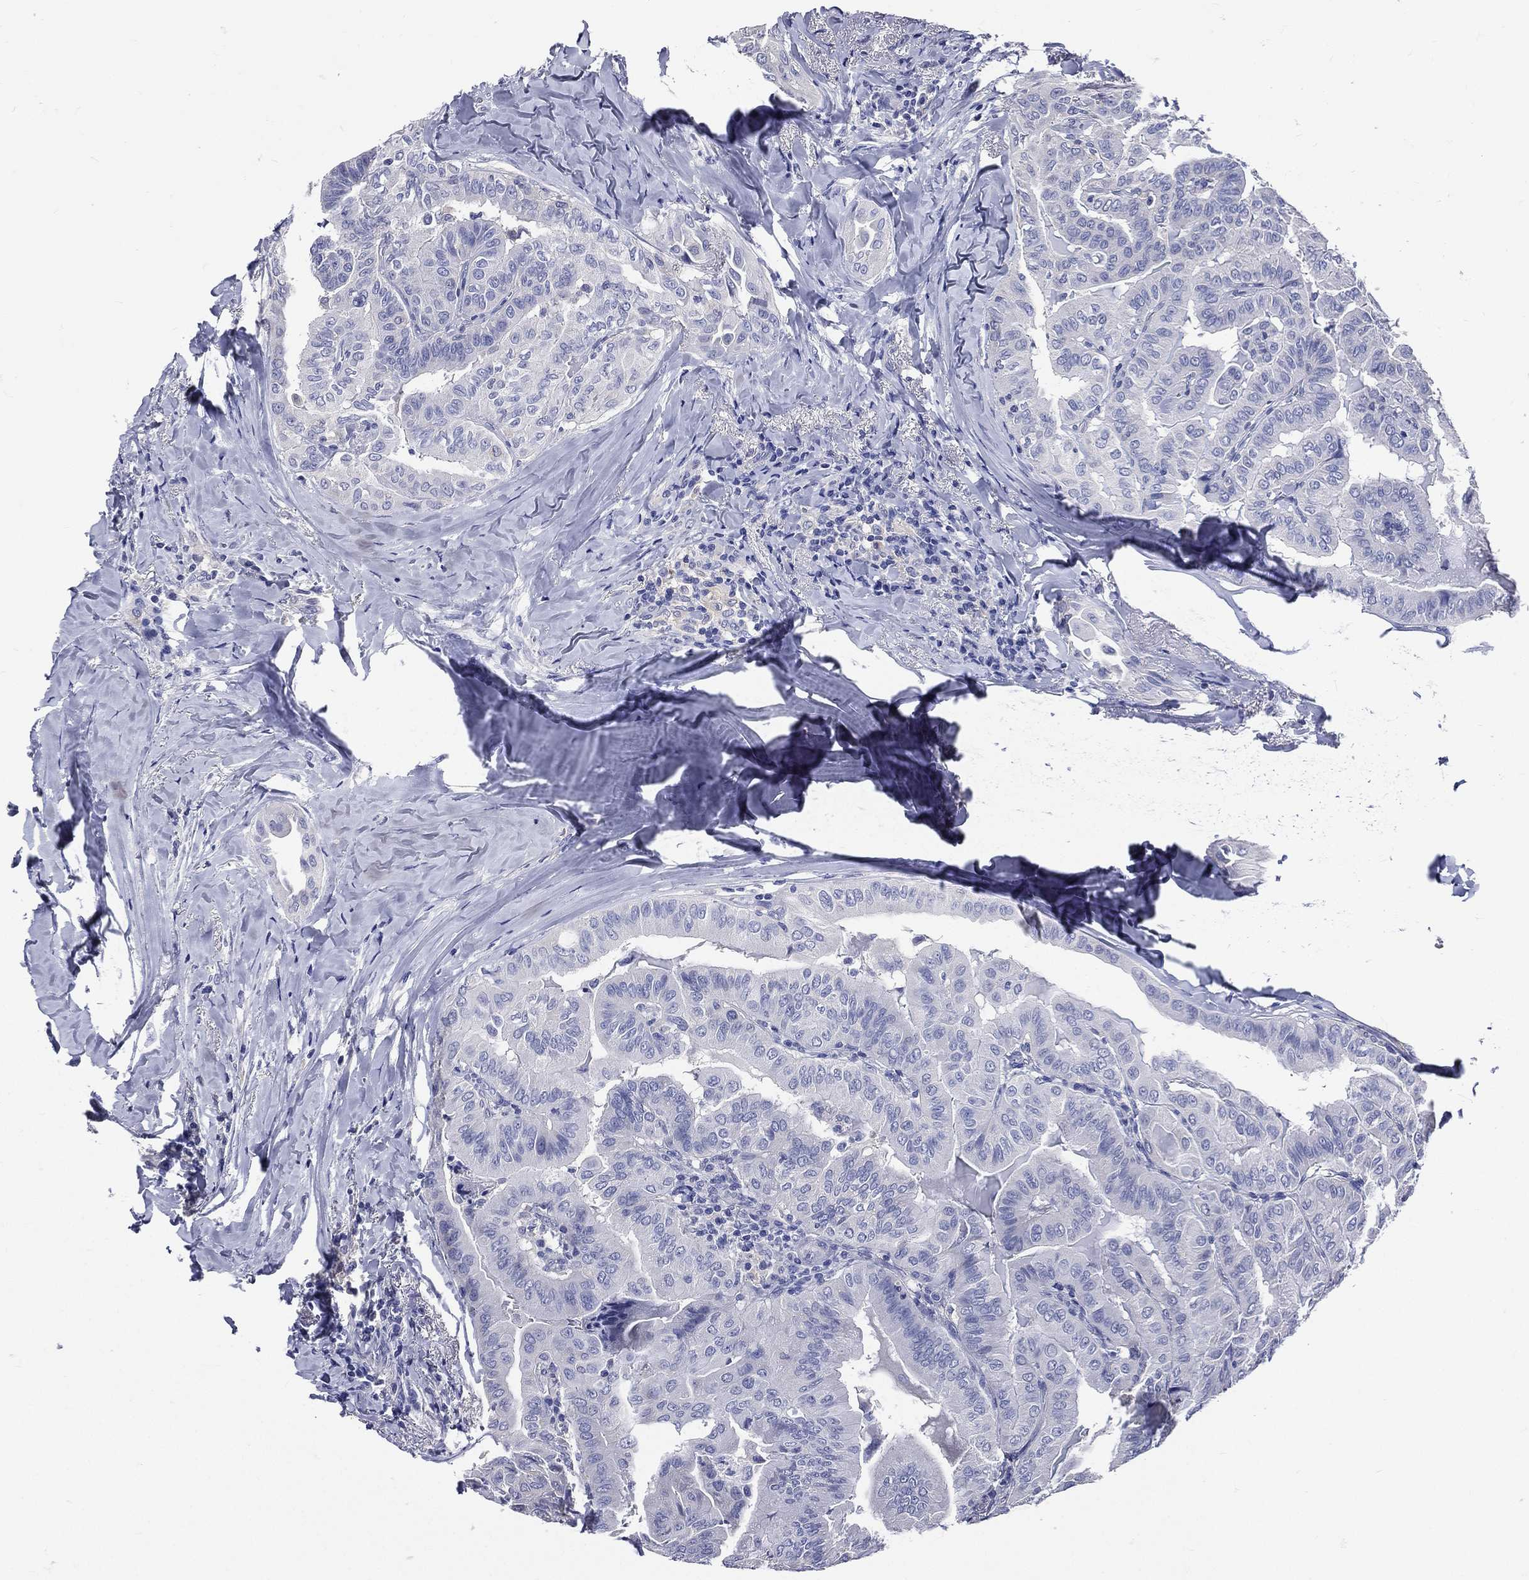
{"staining": {"intensity": "negative", "quantity": "none", "location": "none"}, "tissue": "thyroid cancer", "cell_type": "Tumor cells", "image_type": "cancer", "snomed": [{"axis": "morphology", "description": "Papillary adenocarcinoma, NOS"}, {"axis": "topography", "description": "Thyroid gland"}], "caption": "Tumor cells are negative for brown protein staining in thyroid cancer.", "gene": "DPYS", "patient": {"sex": "female", "age": 68}}